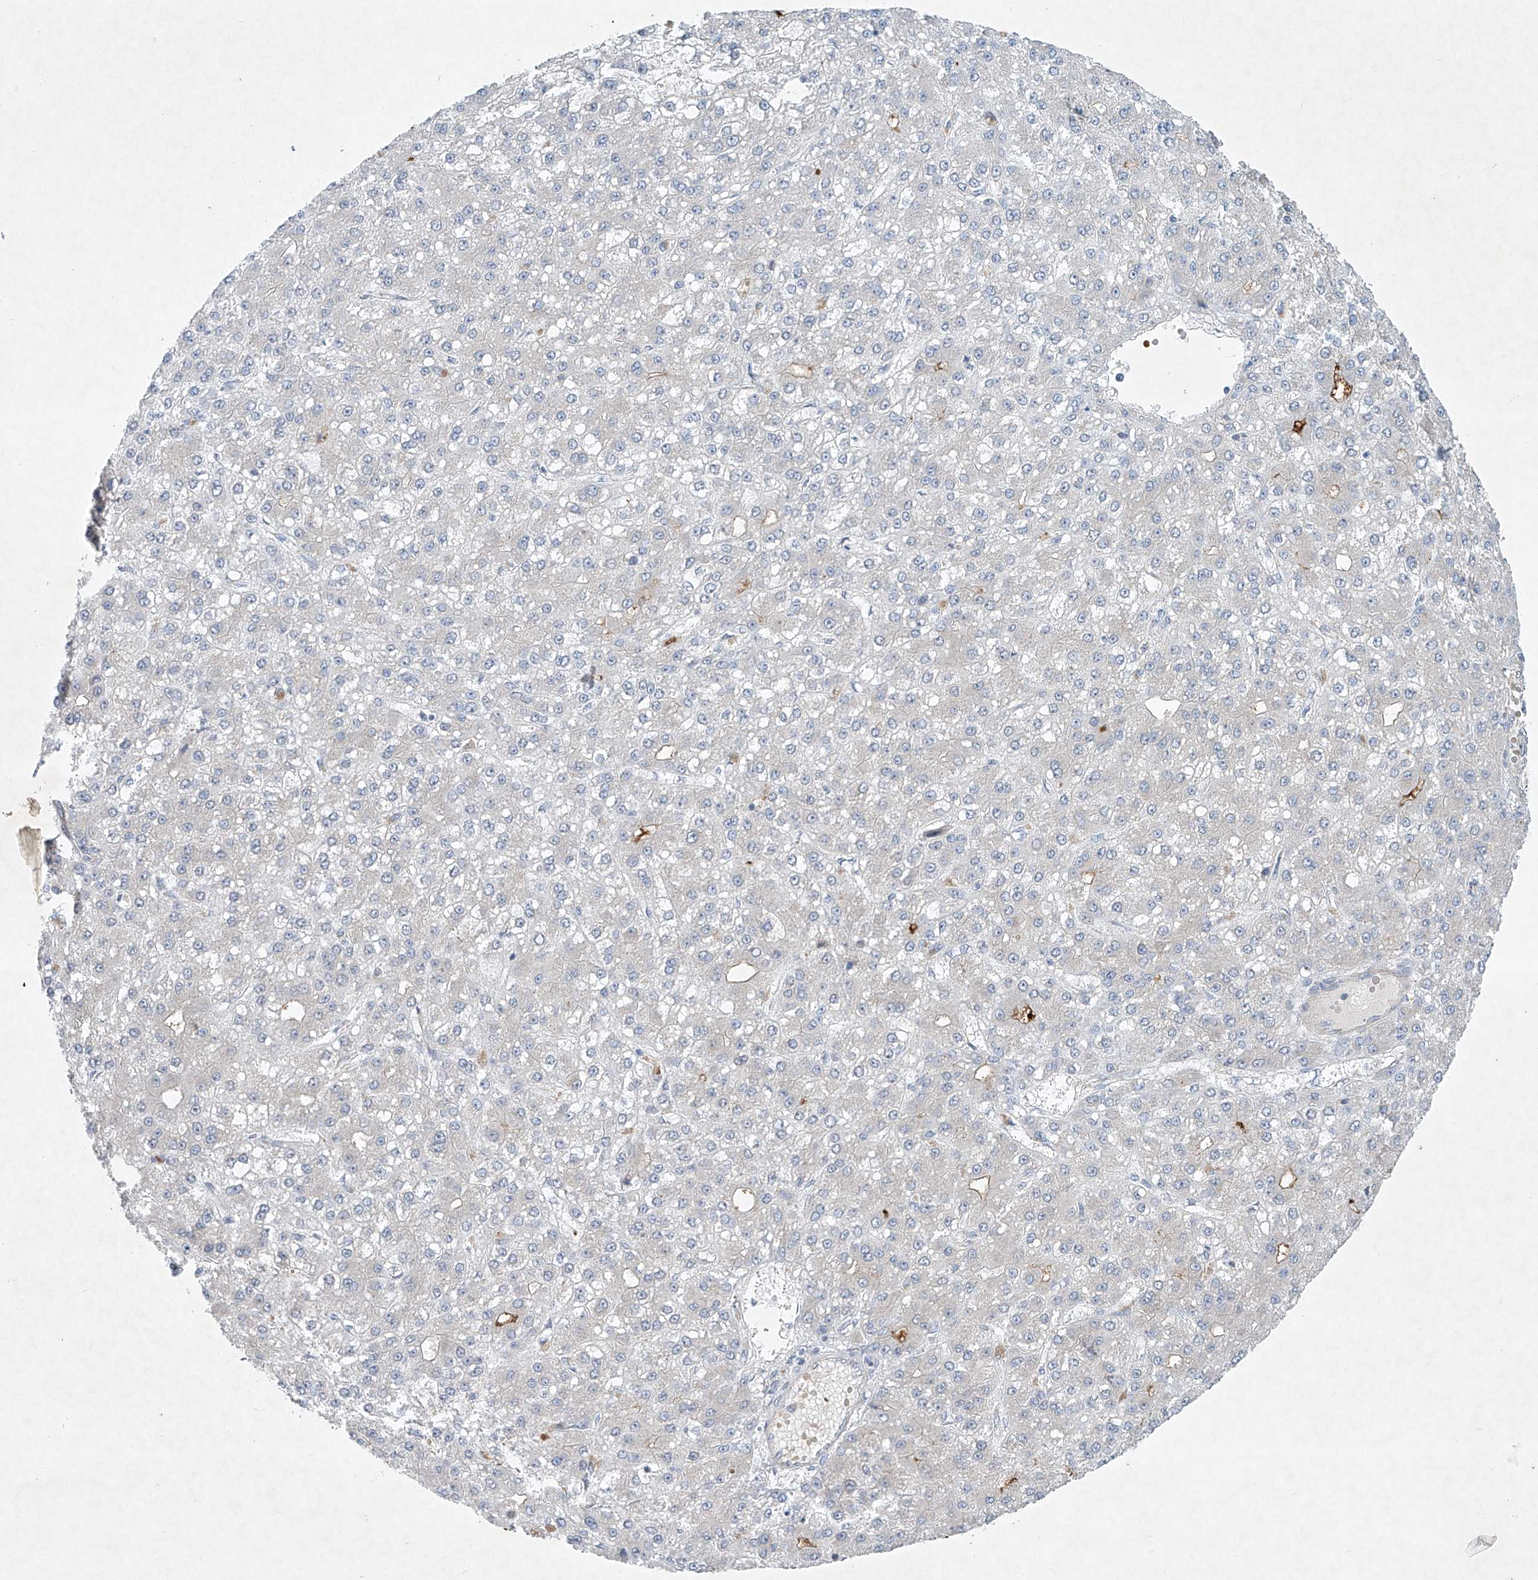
{"staining": {"intensity": "moderate", "quantity": "<25%", "location": "cytoplasmic/membranous"}, "tissue": "liver cancer", "cell_type": "Tumor cells", "image_type": "cancer", "snomed": [{"axis": "morphology", "description": "Carcinoma, Hepatocellular, NOS"}, {"axis": "topography", "description": "Liver"}], "caption": "Approximately <25% of tumor cells in human liver cancer (hepatocellular carcinoma) exhibit moderate cytoplasmic/membranous protein expression as visualized by brown immunohistochemical staining.", "gene": "TJAP1", "patient": {"sex": "male", "age": 67}}